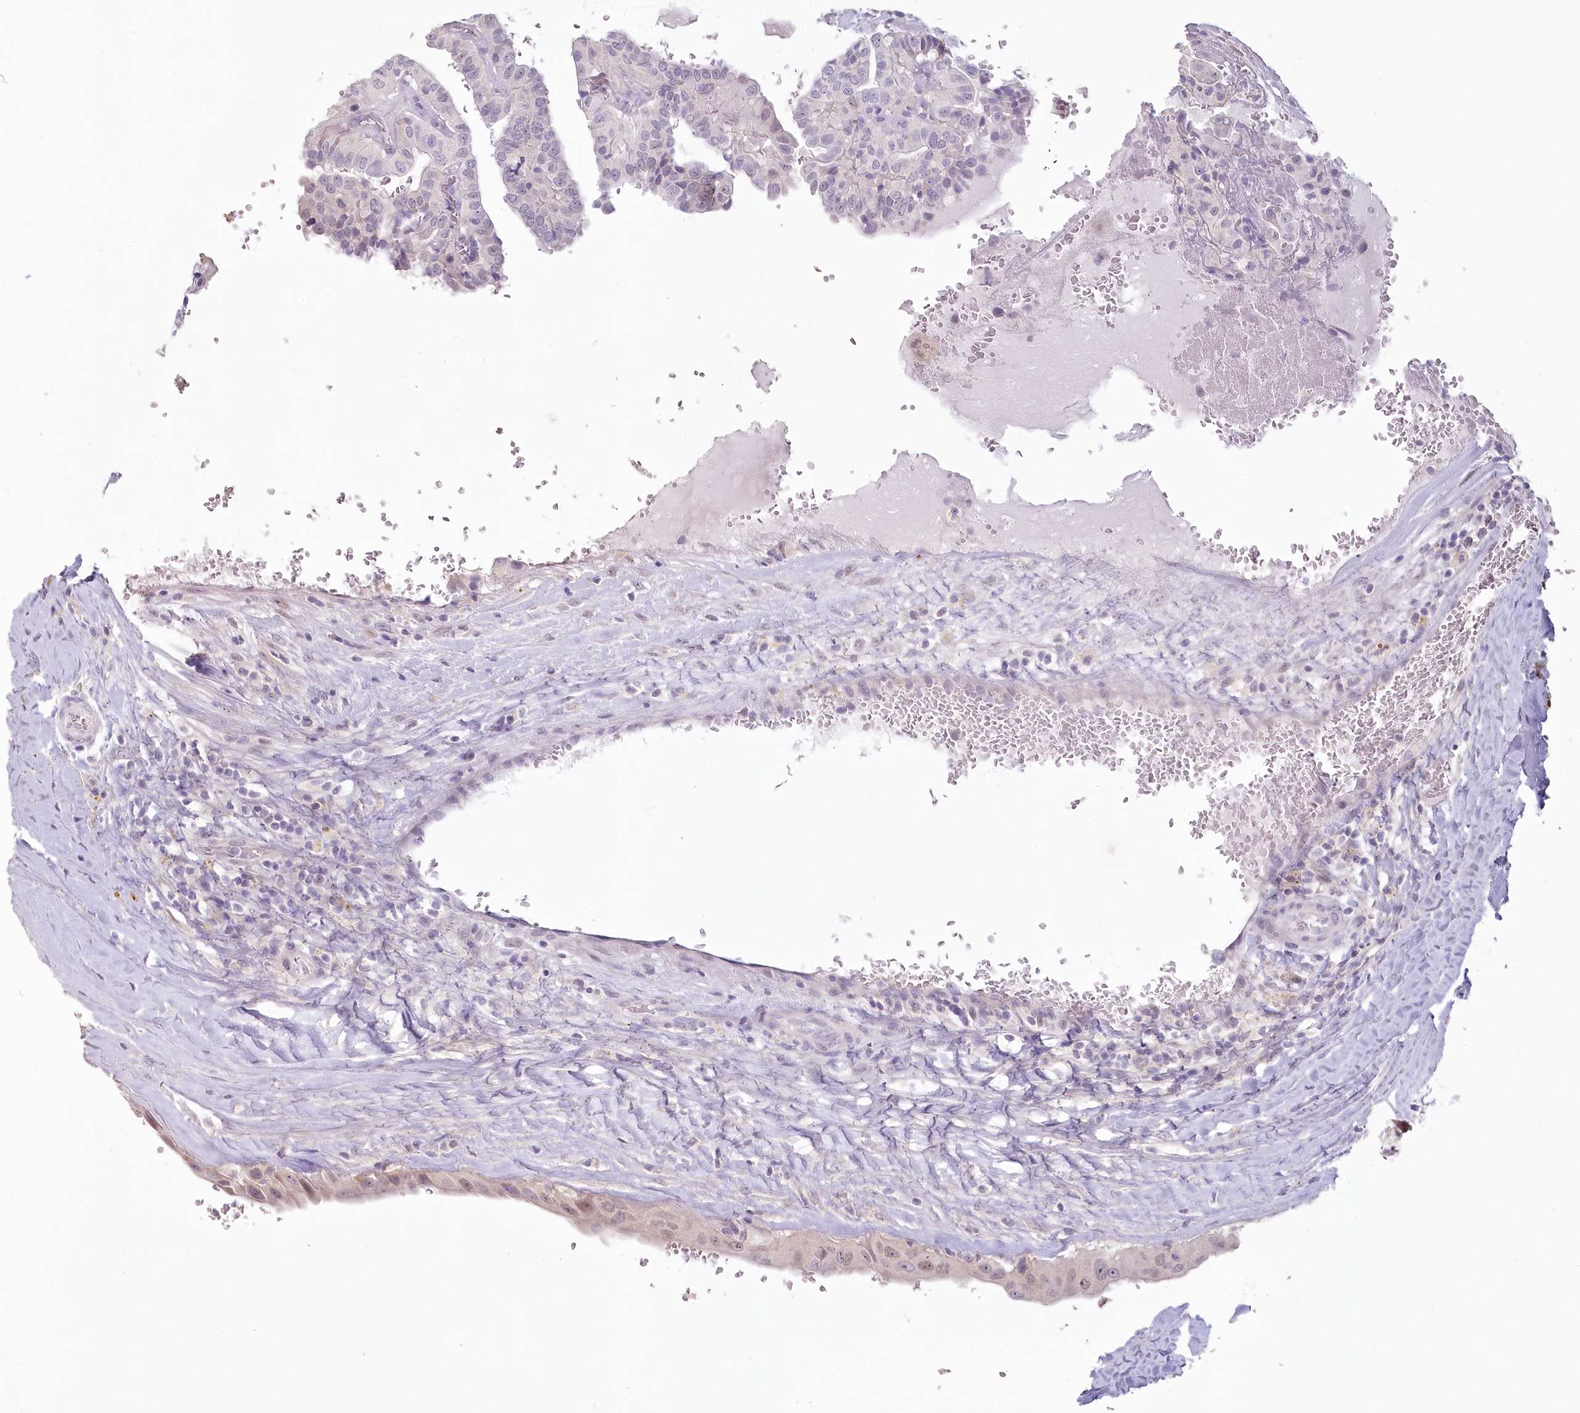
{"staining": {"intensity": "weak", "quantity": "<25%", "location": "nuclear"}, "tissue": "thyroid cancer", "cell_type": "Tumor cells", "image_type": "cancer", "snomed": [{"axis": "morphology", "description": "Papillary adenocarcinoma, NOS"}, {"axis": "topography", "description": "Thyroid gland"}], "caption": "Tumor cells are negative for brown protein staining in thyroid cancer.", "gene": "USP11", "patient": {"sex": "male", "age": 77}}